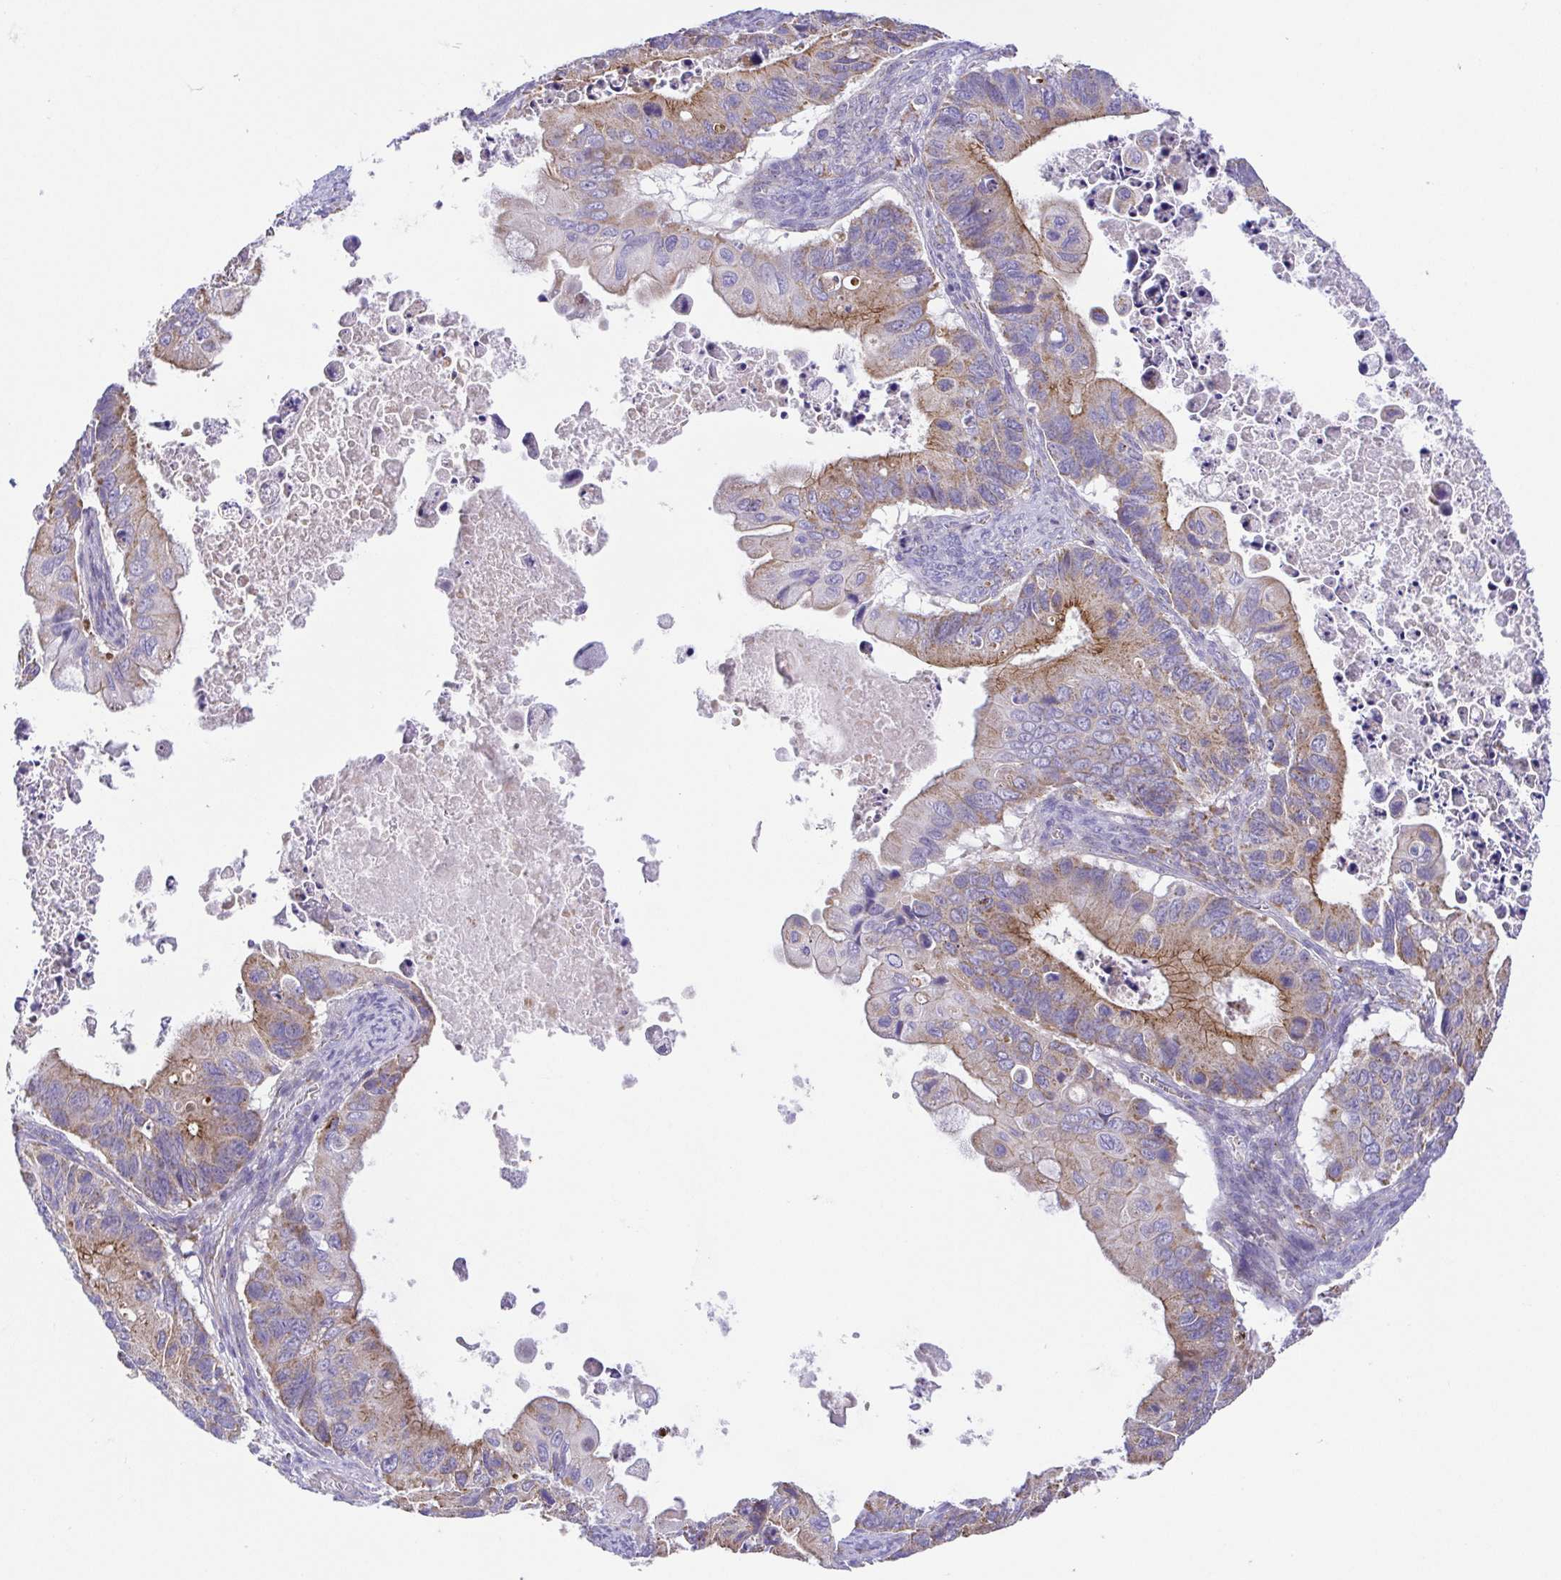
{"staining": {"intensity": "moderate", "quantity": "25%-75%", "location": "cytoplasmic/membranous"}, "tissue": "ovarian cancer", "cell_type": "Tumor cells", "image_type": "cancer", "snomed": [{"axis": "morphology", "description": "Cystadenocarcinoma, mucinous, NOS"}, {"axis": "topography", "description": "Ovary"}], "caption": "Immunohistochemical staining of human ovarian cancer exhibits moderate cytoplasmic/membranous protein expression in approximately 25%-75% of tumor cells. Using DAB (3,3'-diaminobenzidine) (brown) and hematoxylin (blue) stains, captured at high magnification using brightfield microscopy.", "gene": "SLC13A1", "patient": {"sex": "female", "age": 64}}